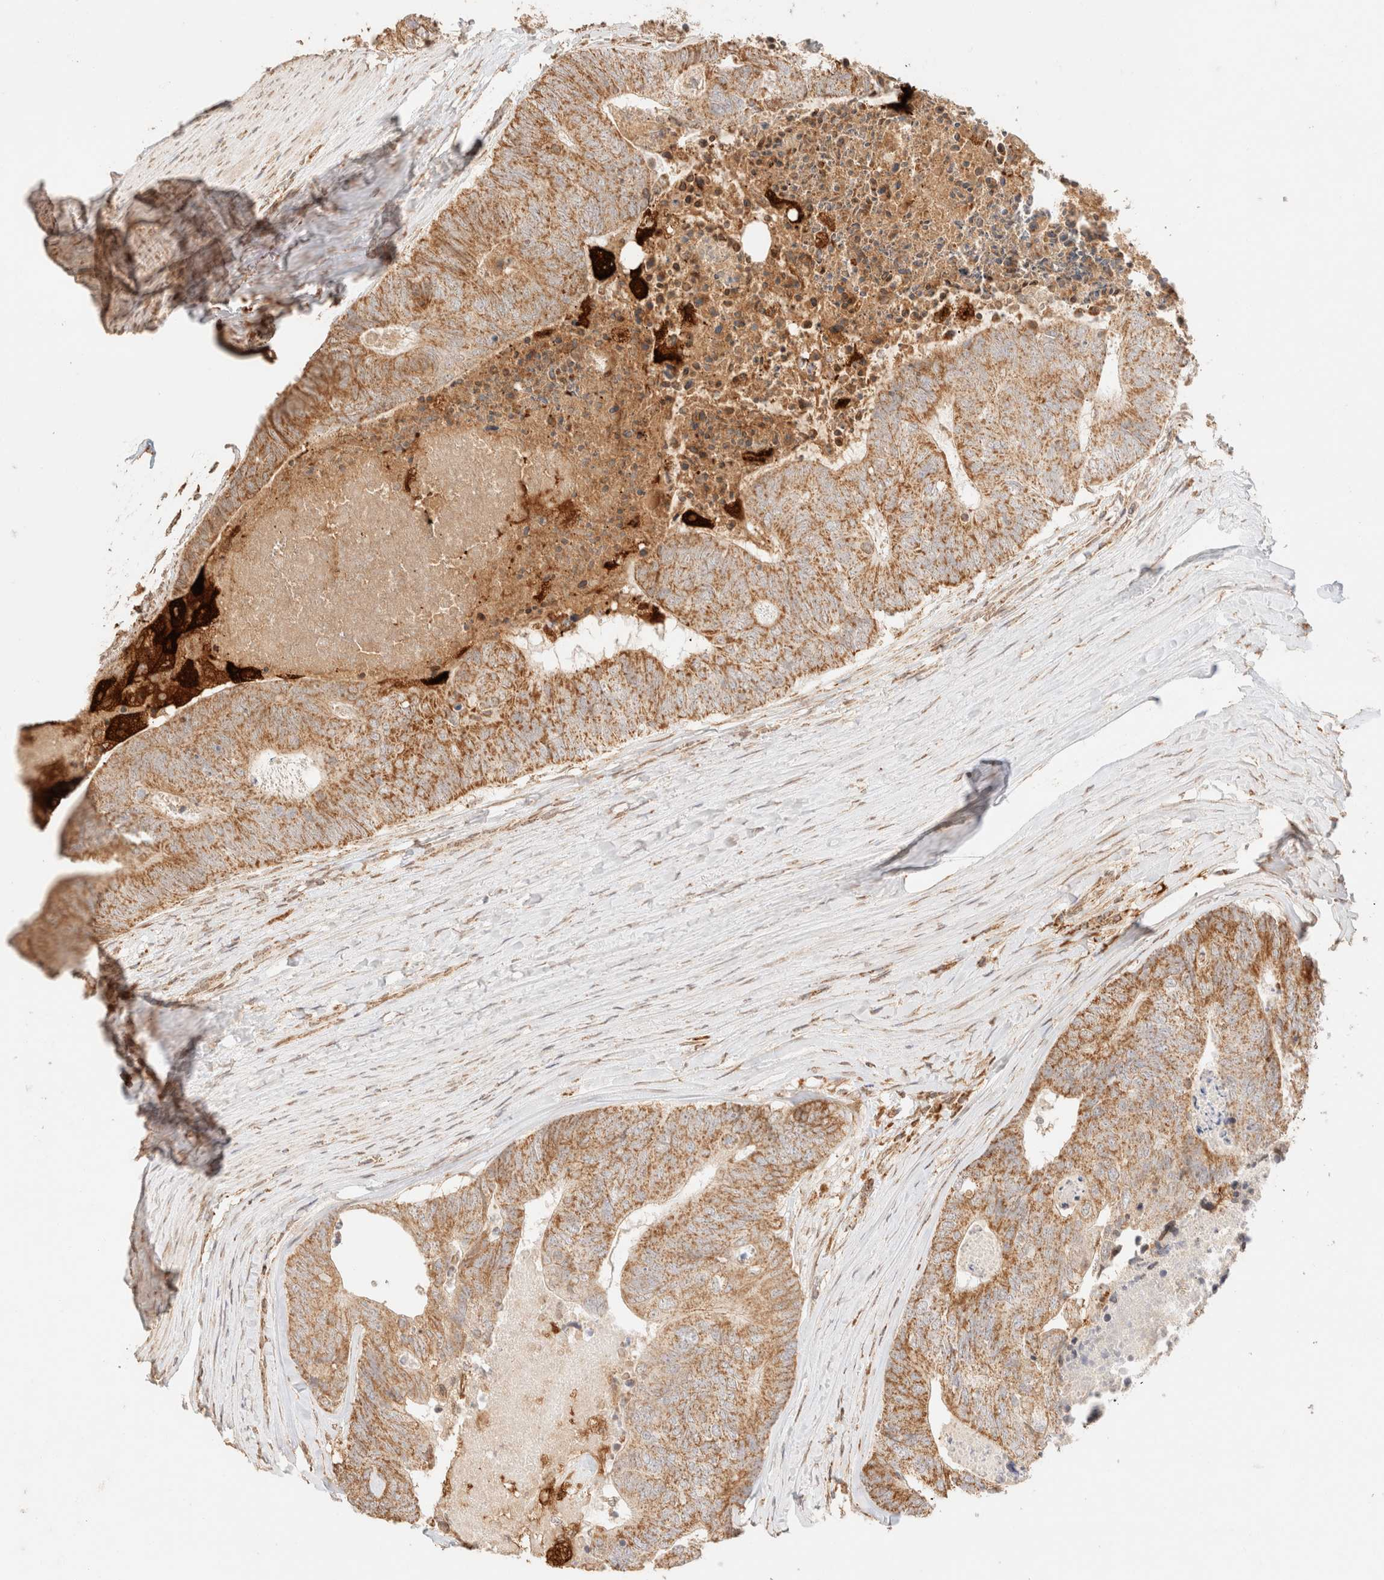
{"staining": {"intensity": "moderate", "quantity": ">75%", "location": "cytoplasmic/membranous"}, "tissue": "colorectal cancer", "cell_type": "Tumor cells", "image_type": "cancer", "snomed": [{"axis": "morphology", "description": "Adenocarcinoma, NOS"}, {"axis": "topography", "description": "Colon"}], "caption": "Immunohistochemical staining of human colorectal cancer (adenocarcinoma) reveals medium levels of moderate cytoplasmic/membranous protein staining in approximately >75% of tumor cells.", "gene": "TACO1", "patient": {"sex": "female", "age": 67}}